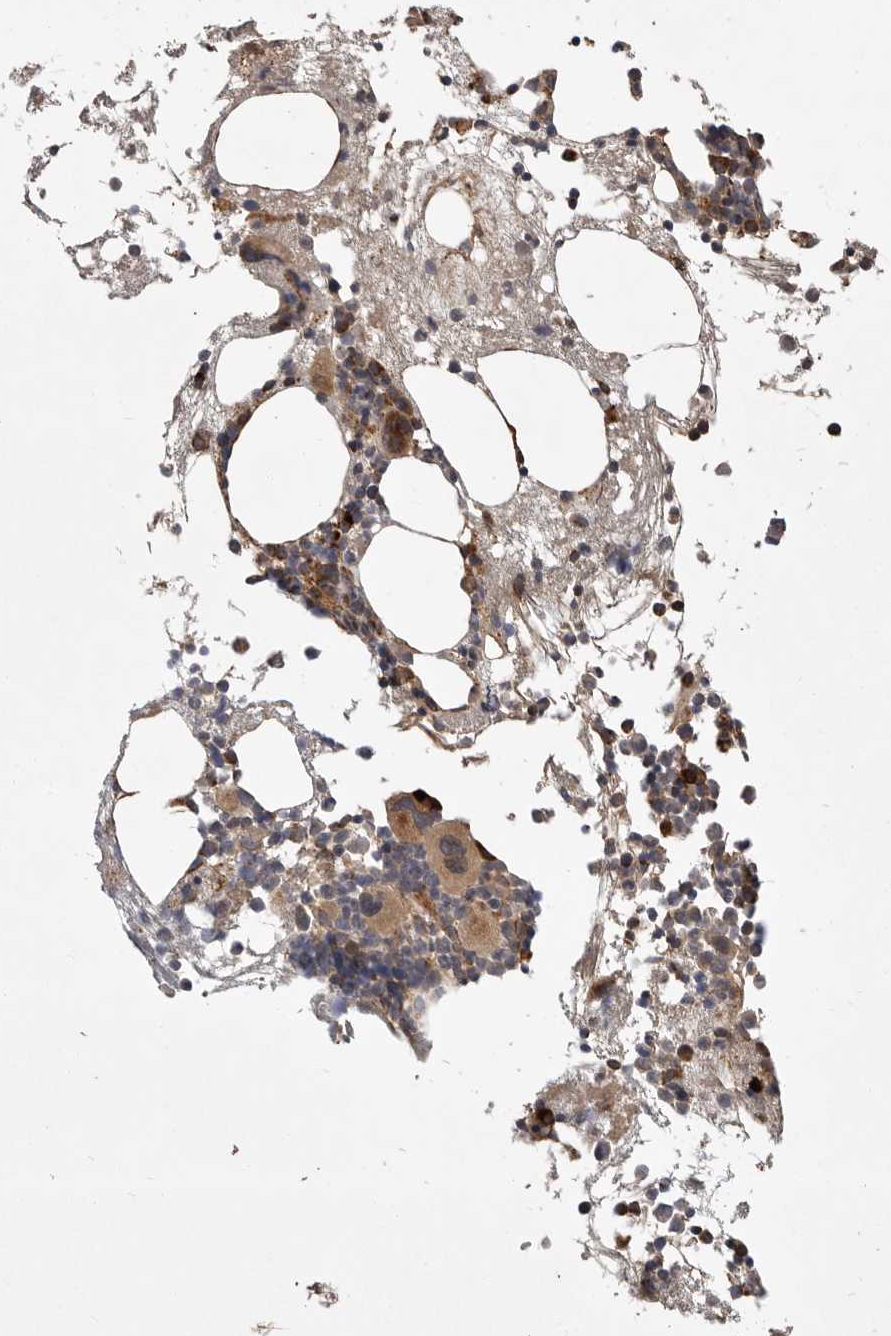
{"staining": {"intensity": "moderate", "quantity": "25%-75%", "location": "cytoplasmic/membranous"}, "tissue": "bone marrow", "cell_type": "Hematopoietic cells", "image_type": "normal", "snomed": [{"axis": "morphology", "description": "Normal tissue, NOS"}, {"axis": "morphology", "description": "Inflammation, NOS"}, {"axis": "topography", "description": "Bone marrow"}], "caption": "Immunohistochemistry staining of unremarkable bone marrow, which displays medium levels of moderate cytoplasmic/membranous expression in approximately 25%-75% of hematopoietic cells indicating moderate cytoplasmic/membranous protein positivity. The staining was performed using DAB (brown) for protein detection and nuclei were counterstained in hematoxylin (blue).", "gene": "KYAT3", "patient": {"sex": "female", "age": 81}}